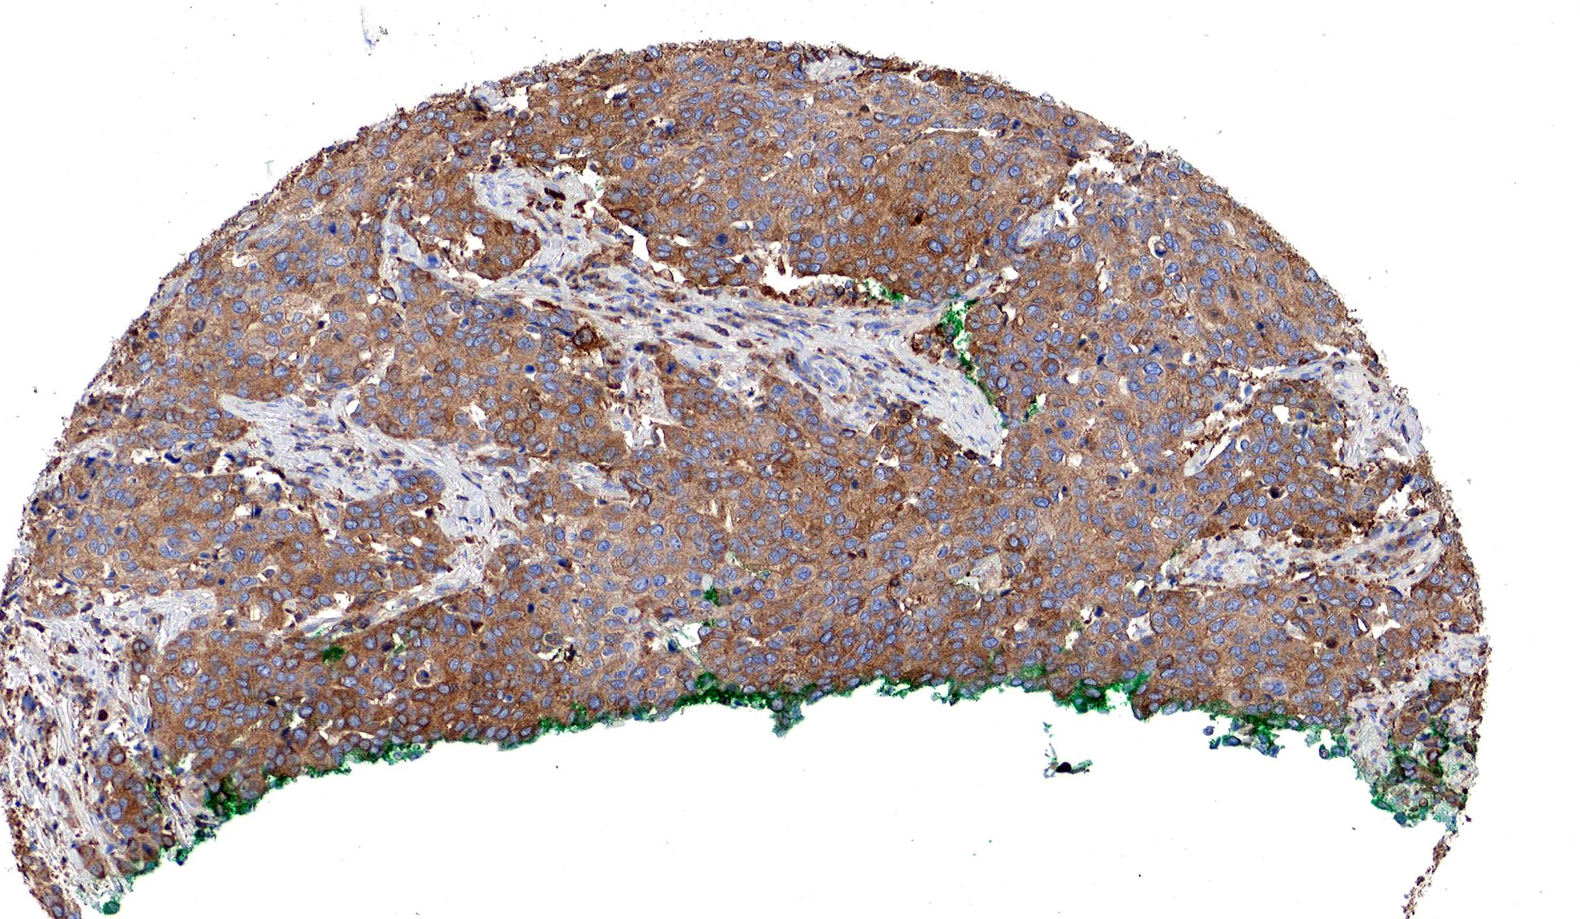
{"staining": {"intensity": "moderate", "quantity": ">75%", "location": "cytoplasmic/membranous"}, "tissue": "cervical cancer", "cell_type": "Tumor cells", "image_type": "cancer", "snomed": [{"axis": "morphology", "description": "Squamous cell carcinoma, NOS"}, {"axis": "topography", "description": "Cervix"}], "caption": "Cervical cancer (squamous cell carcinoma) stained with a brown dye exhibits moderate cytoplasmic/membranous positive expression in approximately >75% of tumor cells.", "gene": "G6PD", "patient": {"sex": "female", "age": 54}}